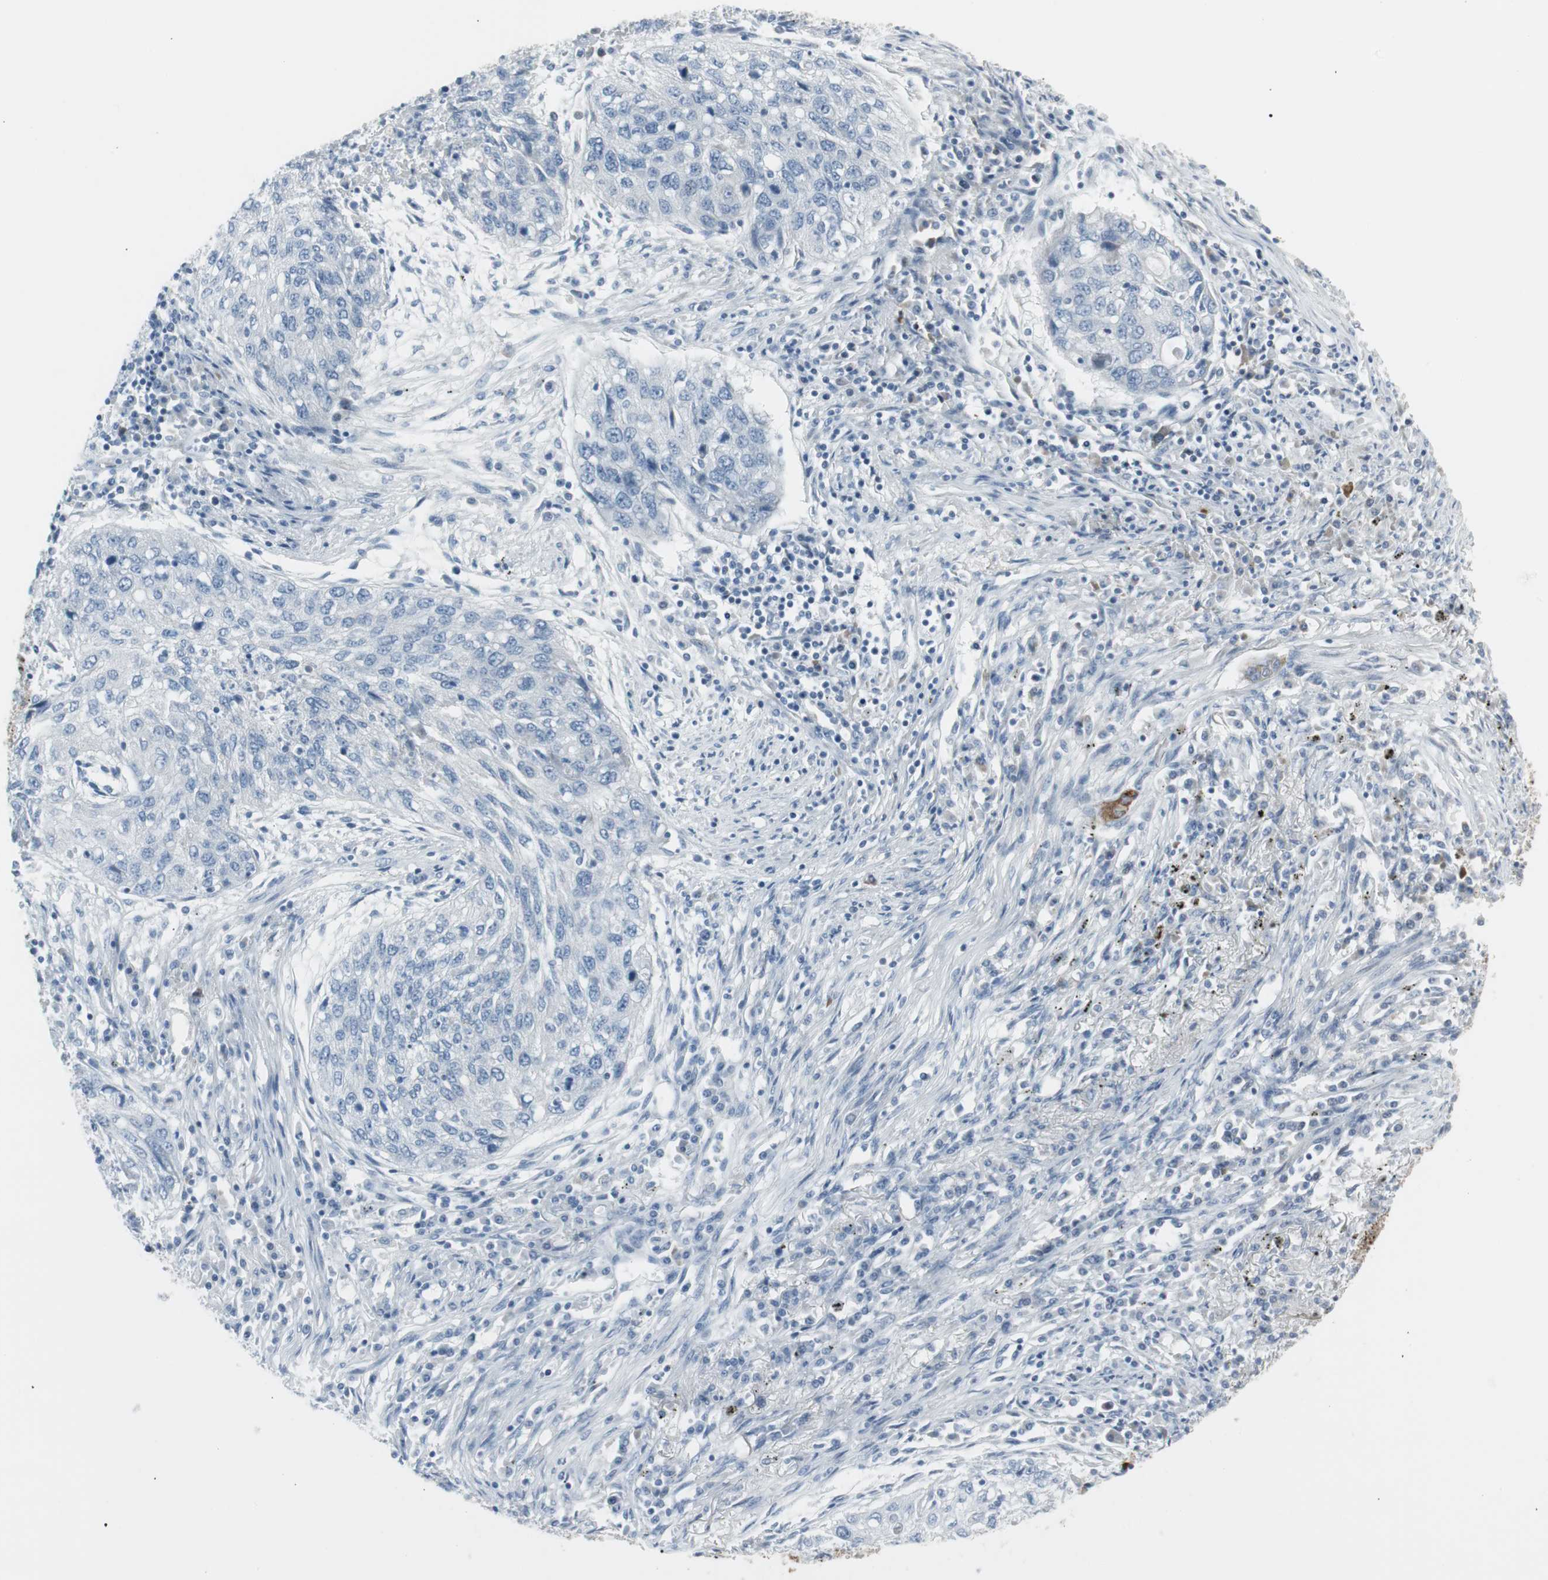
{"staining": {"intensity": "negative", "quantity": "none", "location": "none"}, "tissue": "lung cancer", "cell_type": "Tumor cells", "image_type": "cancer", "snomed": [{"axis": "morphology", "description": "Squamous cell carcinoma, NOS"}, {"axis": "topography", "description": "Lung"}], "caption": "IHC photomicrograph of neoplastic tissue: human lung squamous cell carcinoma stained with DAB displays no significant protein staining in tumor cells.", "gene": "AGR2", "patient": {"sex": "female", "age": 63}}